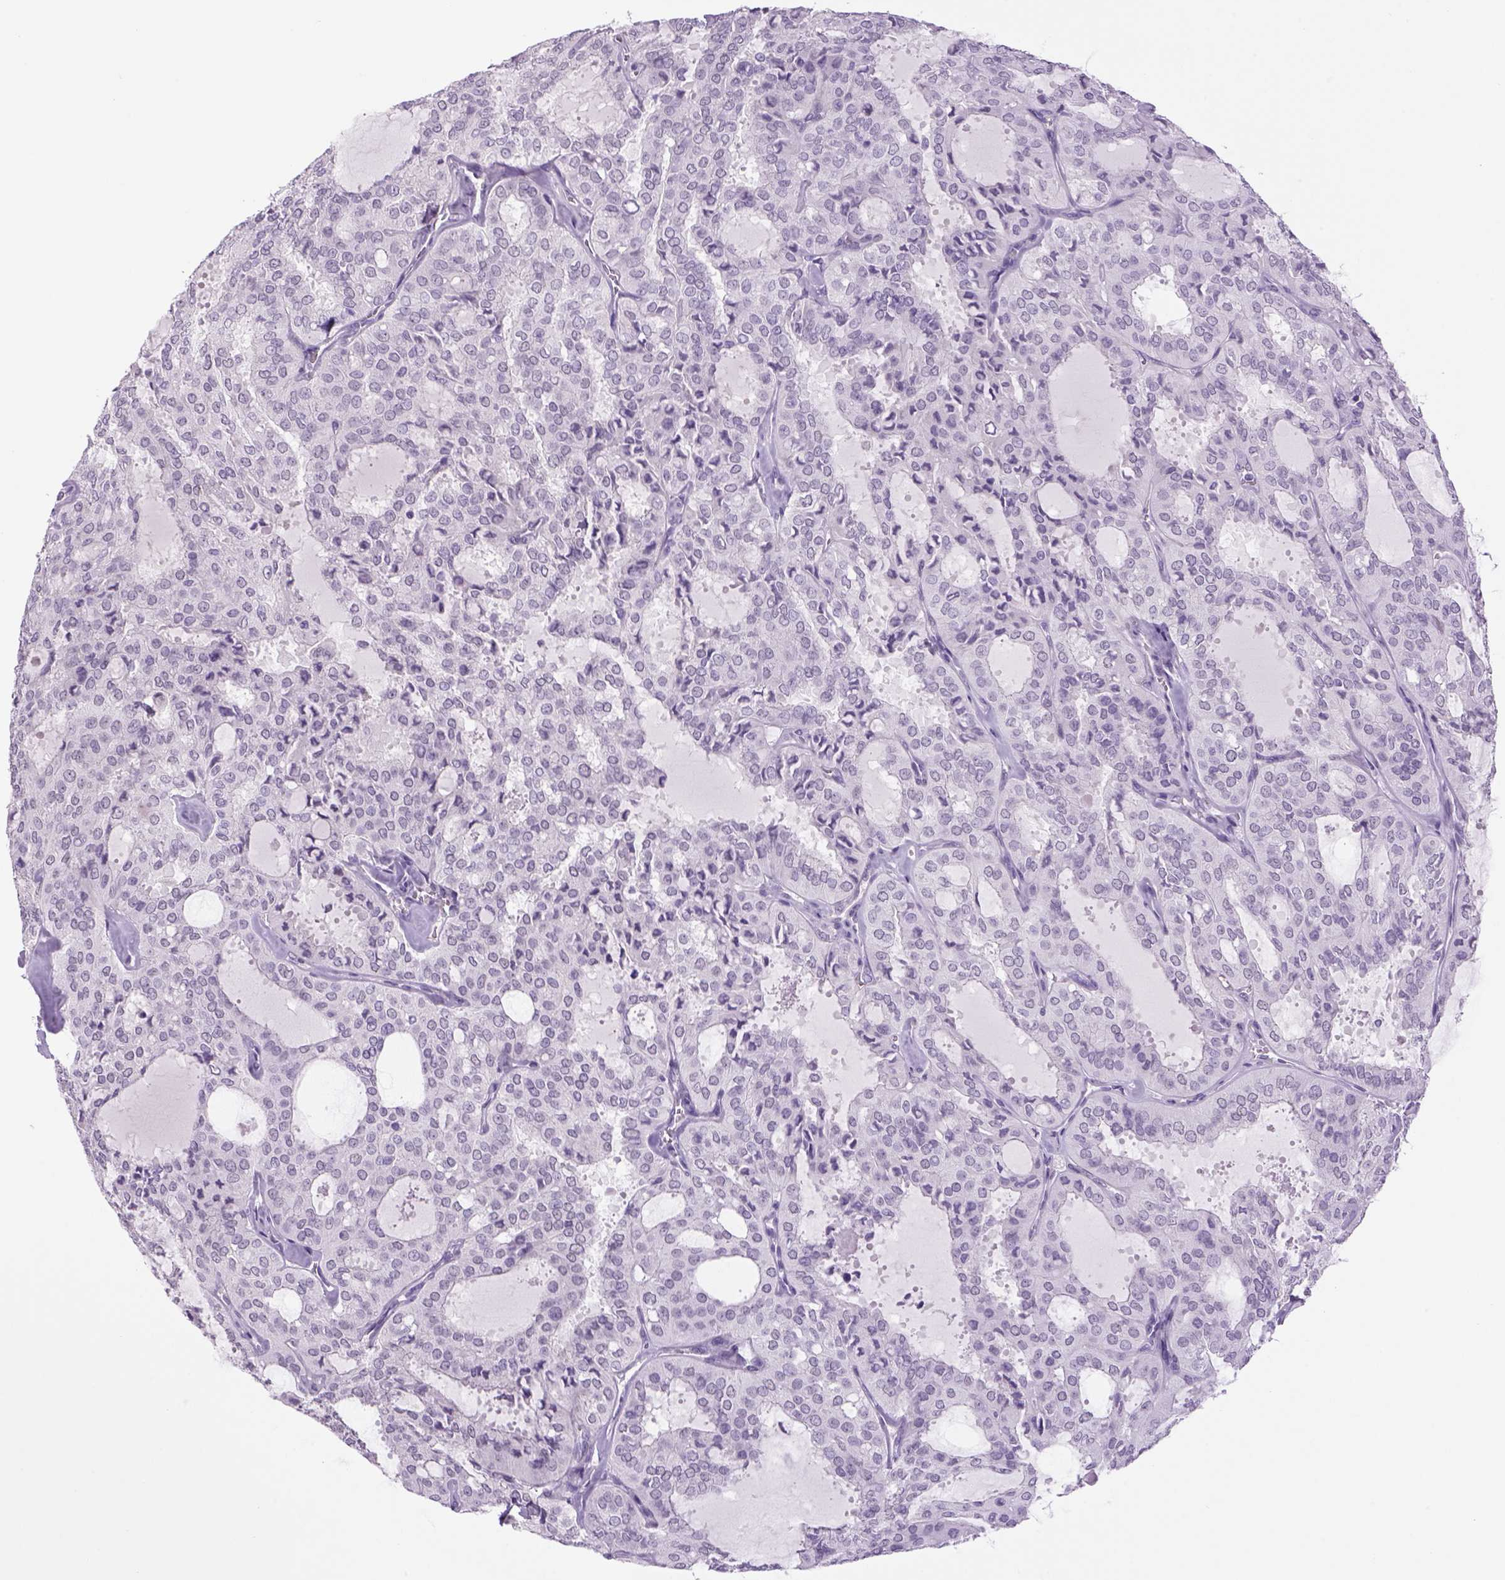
{"staining": {"intensity": "negative", "quantity": "none", "location": "none"}, "tissue": "thyroid cancer", "cell_type": "Tumor cells", "image_type": "cancer", "snomed": [{"axis": "morphology", "description": "Follicular adenoma carcinoma, NOS"}, {"axis": "topography", "description": "Thyroid gland"}], "caption": "The IHC photomicrograph has no significant positivity in tumor cells of thyroid cancer tissue. (Brightfield microscopy of DAB (3,3'-diaminobenzidine) immunohistochemistry at high magnification).", "gene": "DBH", "patient": {"sex": "male", "age": 75}}